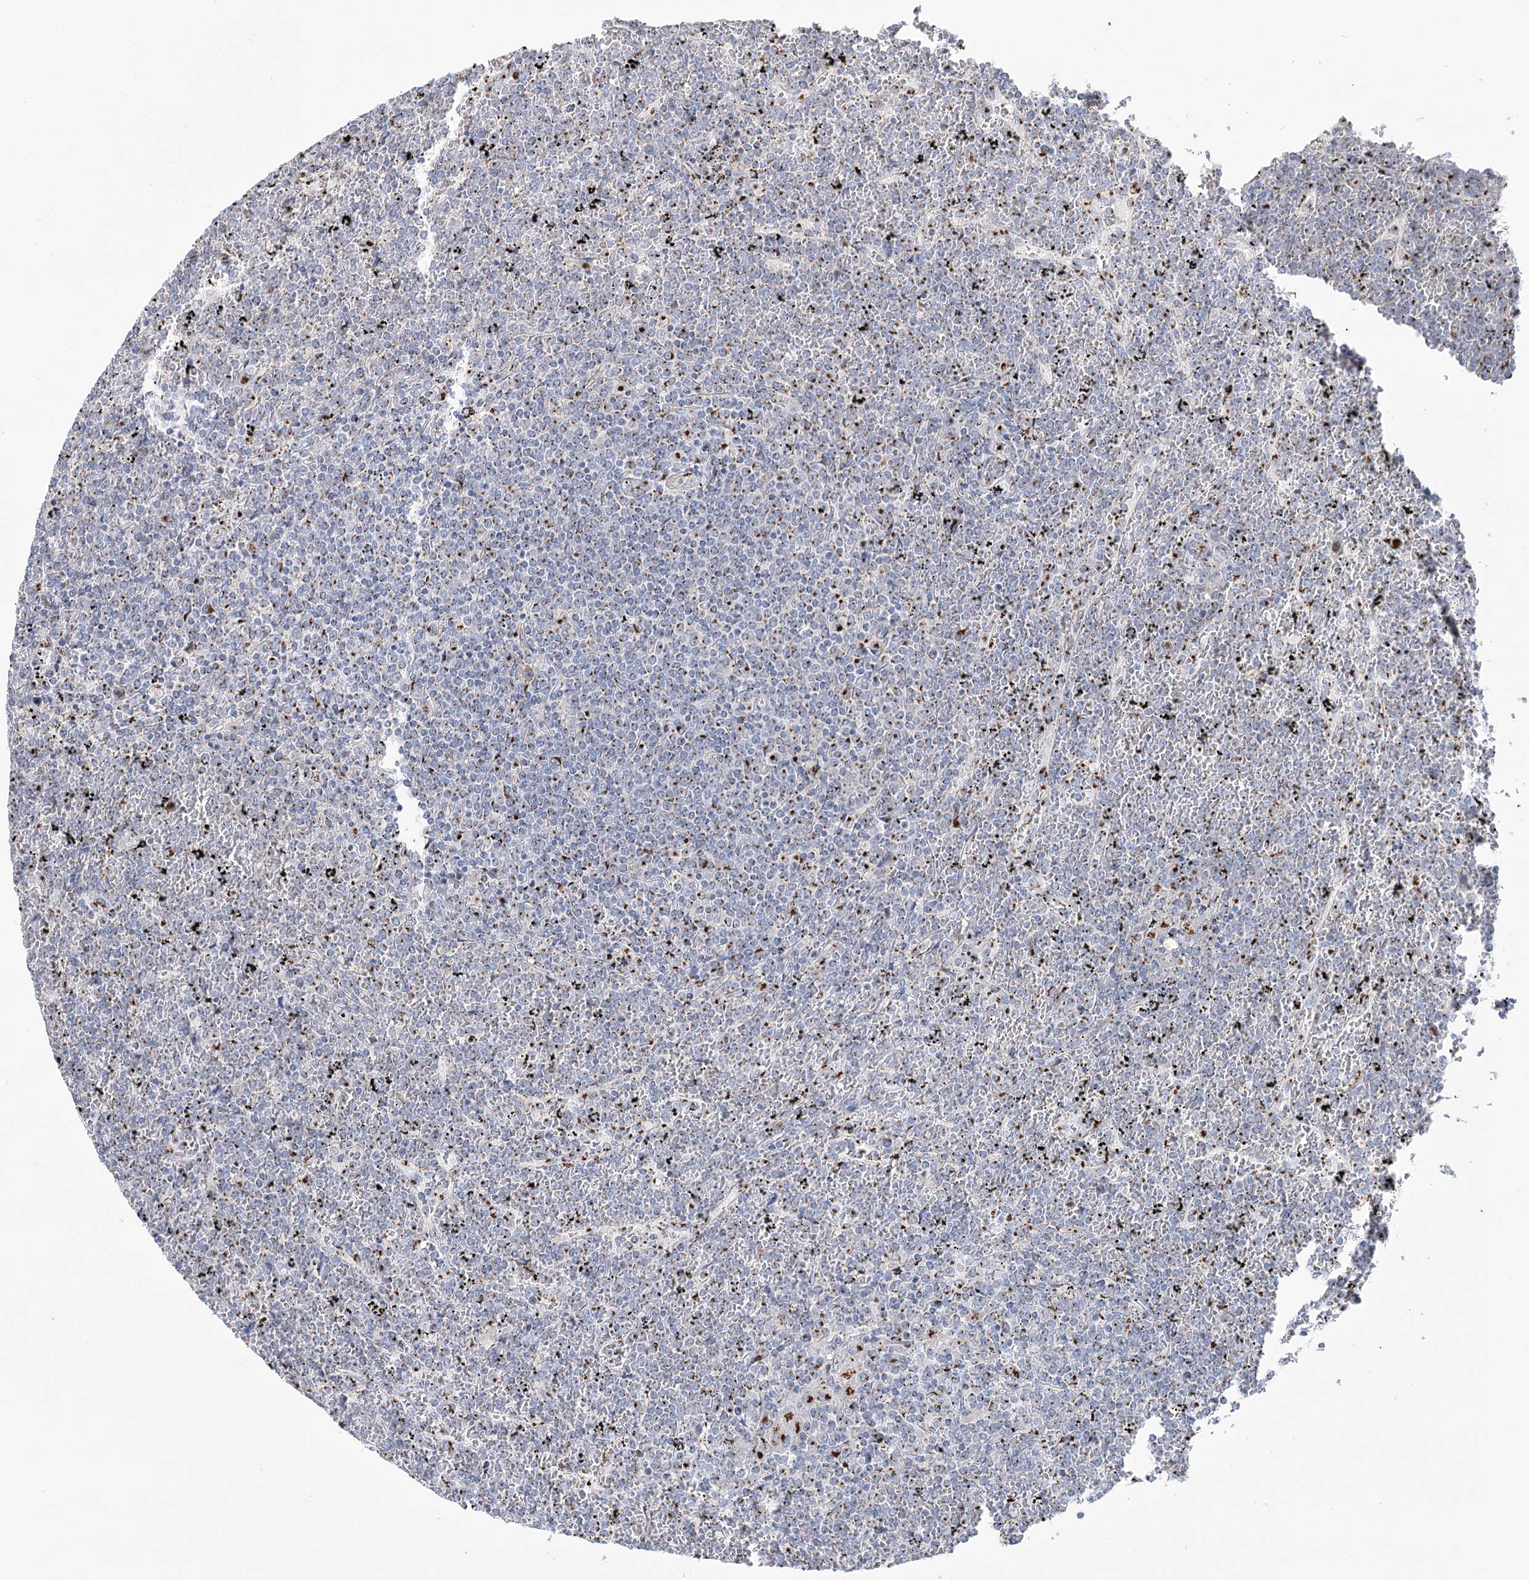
{"staining": {"intensity": "moderate", "quantity": "<25%", "location": "cytoplasmic/membranous"}, "tissue": "lymphoma", "cell_type": "Tumor cells", "image_type": "cancer", "snomed": [{"axis": "morphology", "description": "Malignant lymphoma, non-Hodgkin's type, Low grade"}, {"axis": "topography", "description": "Spleen"}], "caption": "Immunohistochemical staining of lymphoma shows low levels of moderate cytoplasmic/membranous protein positivity in about <25% of tumor cells.", "gene": "TMEM165", "patient": {"sex": "female", "age": 19}}